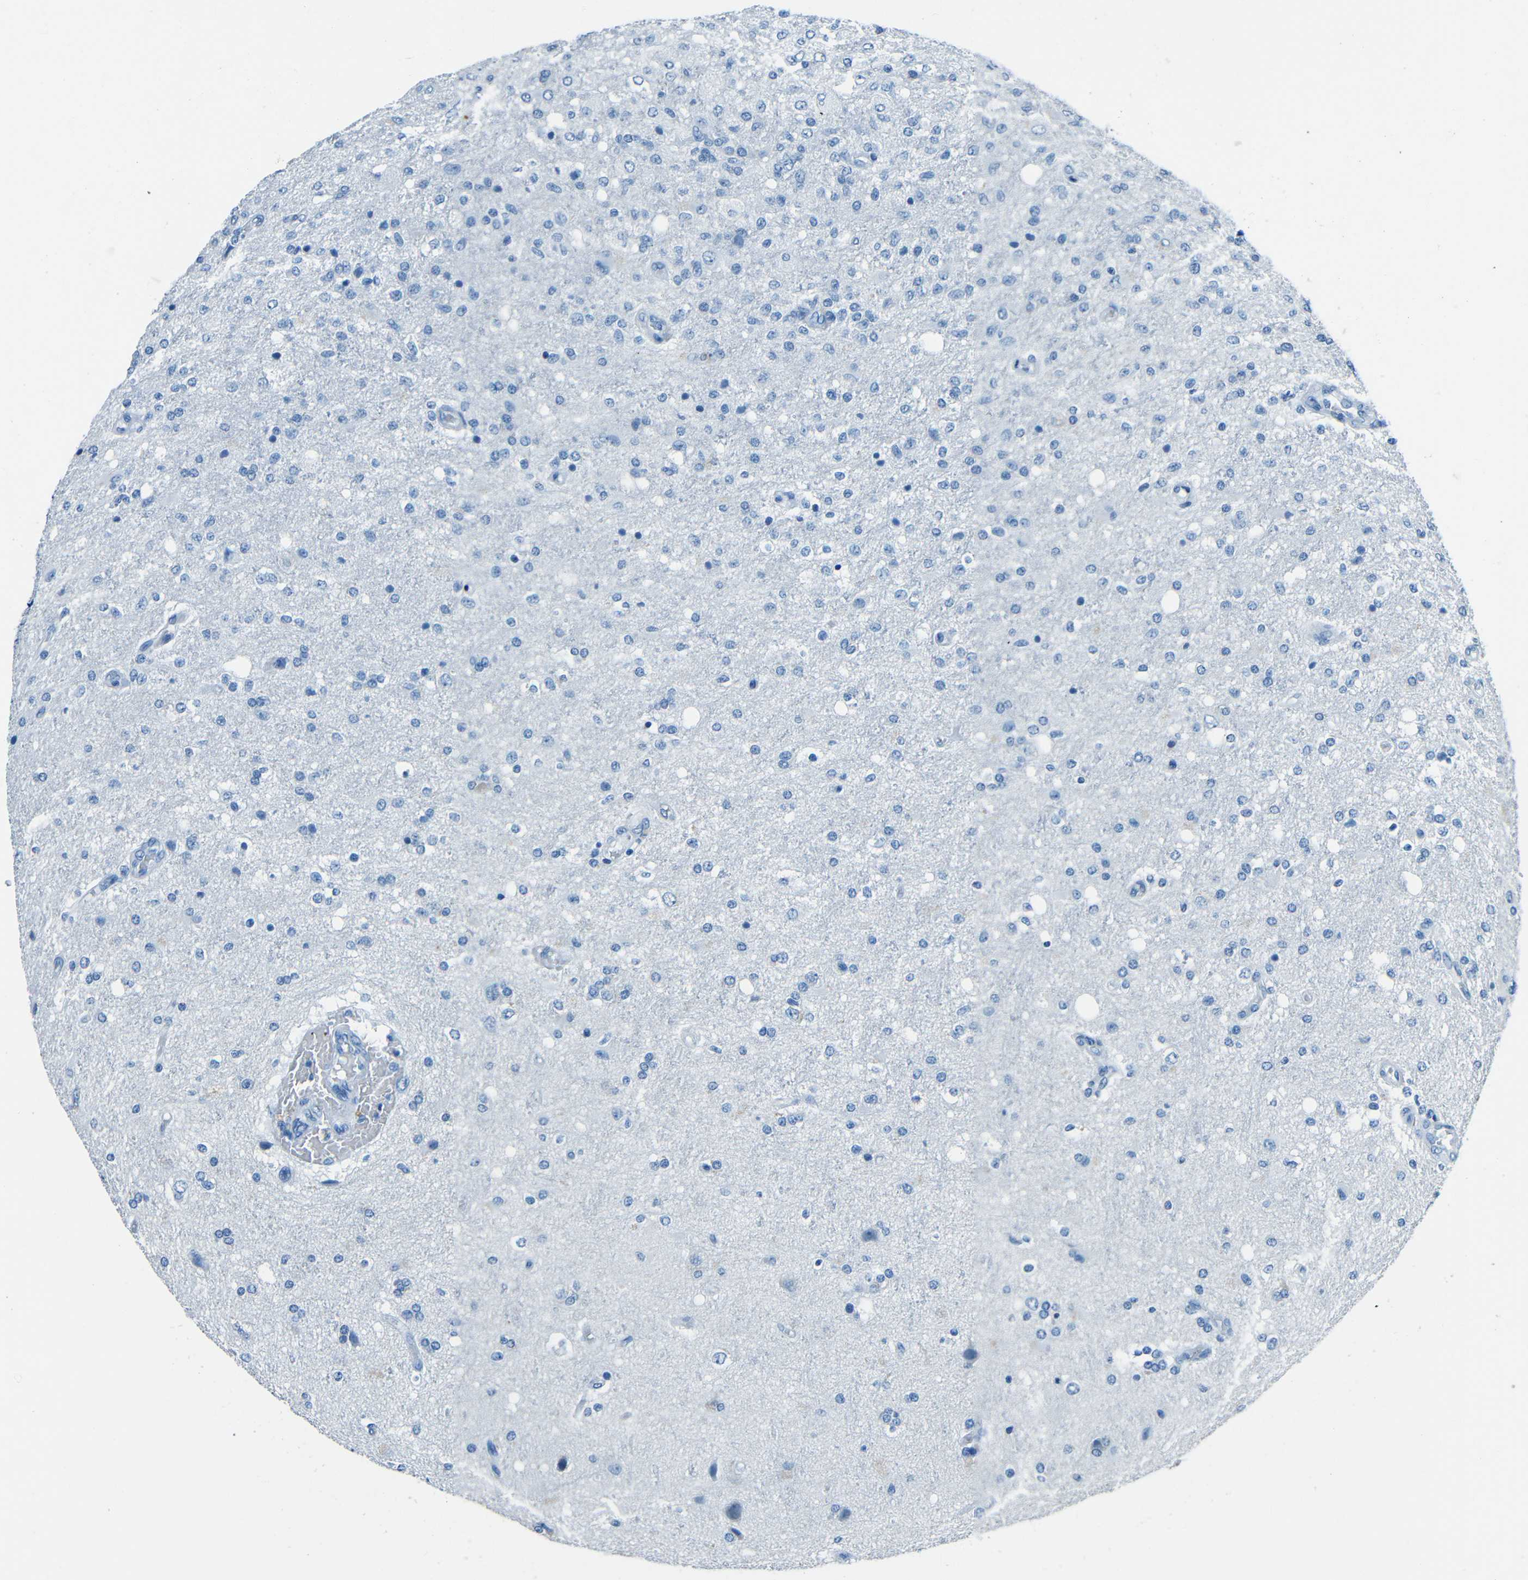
{"staining": {"intensity": "negative", "quantity": "none", "location": "none"}, "tissue": "glioma", "cell_type": "Tumor cells", "image_type": "cancer", "snomed": [{"axis": "morphology", "description": "Normal tissue, NOS"}, {"axis": "morphology", "description": "Glioma, malignant, High grade"}, {"axis": "topography", "description": "Cerebral cortex"}], "caption": "The micrograph exhibits no significant positivity in tumor cells of high-grade glioma (malignant).", "gene": "FBN2", "patient": {"sex": "male", "age": 77}}